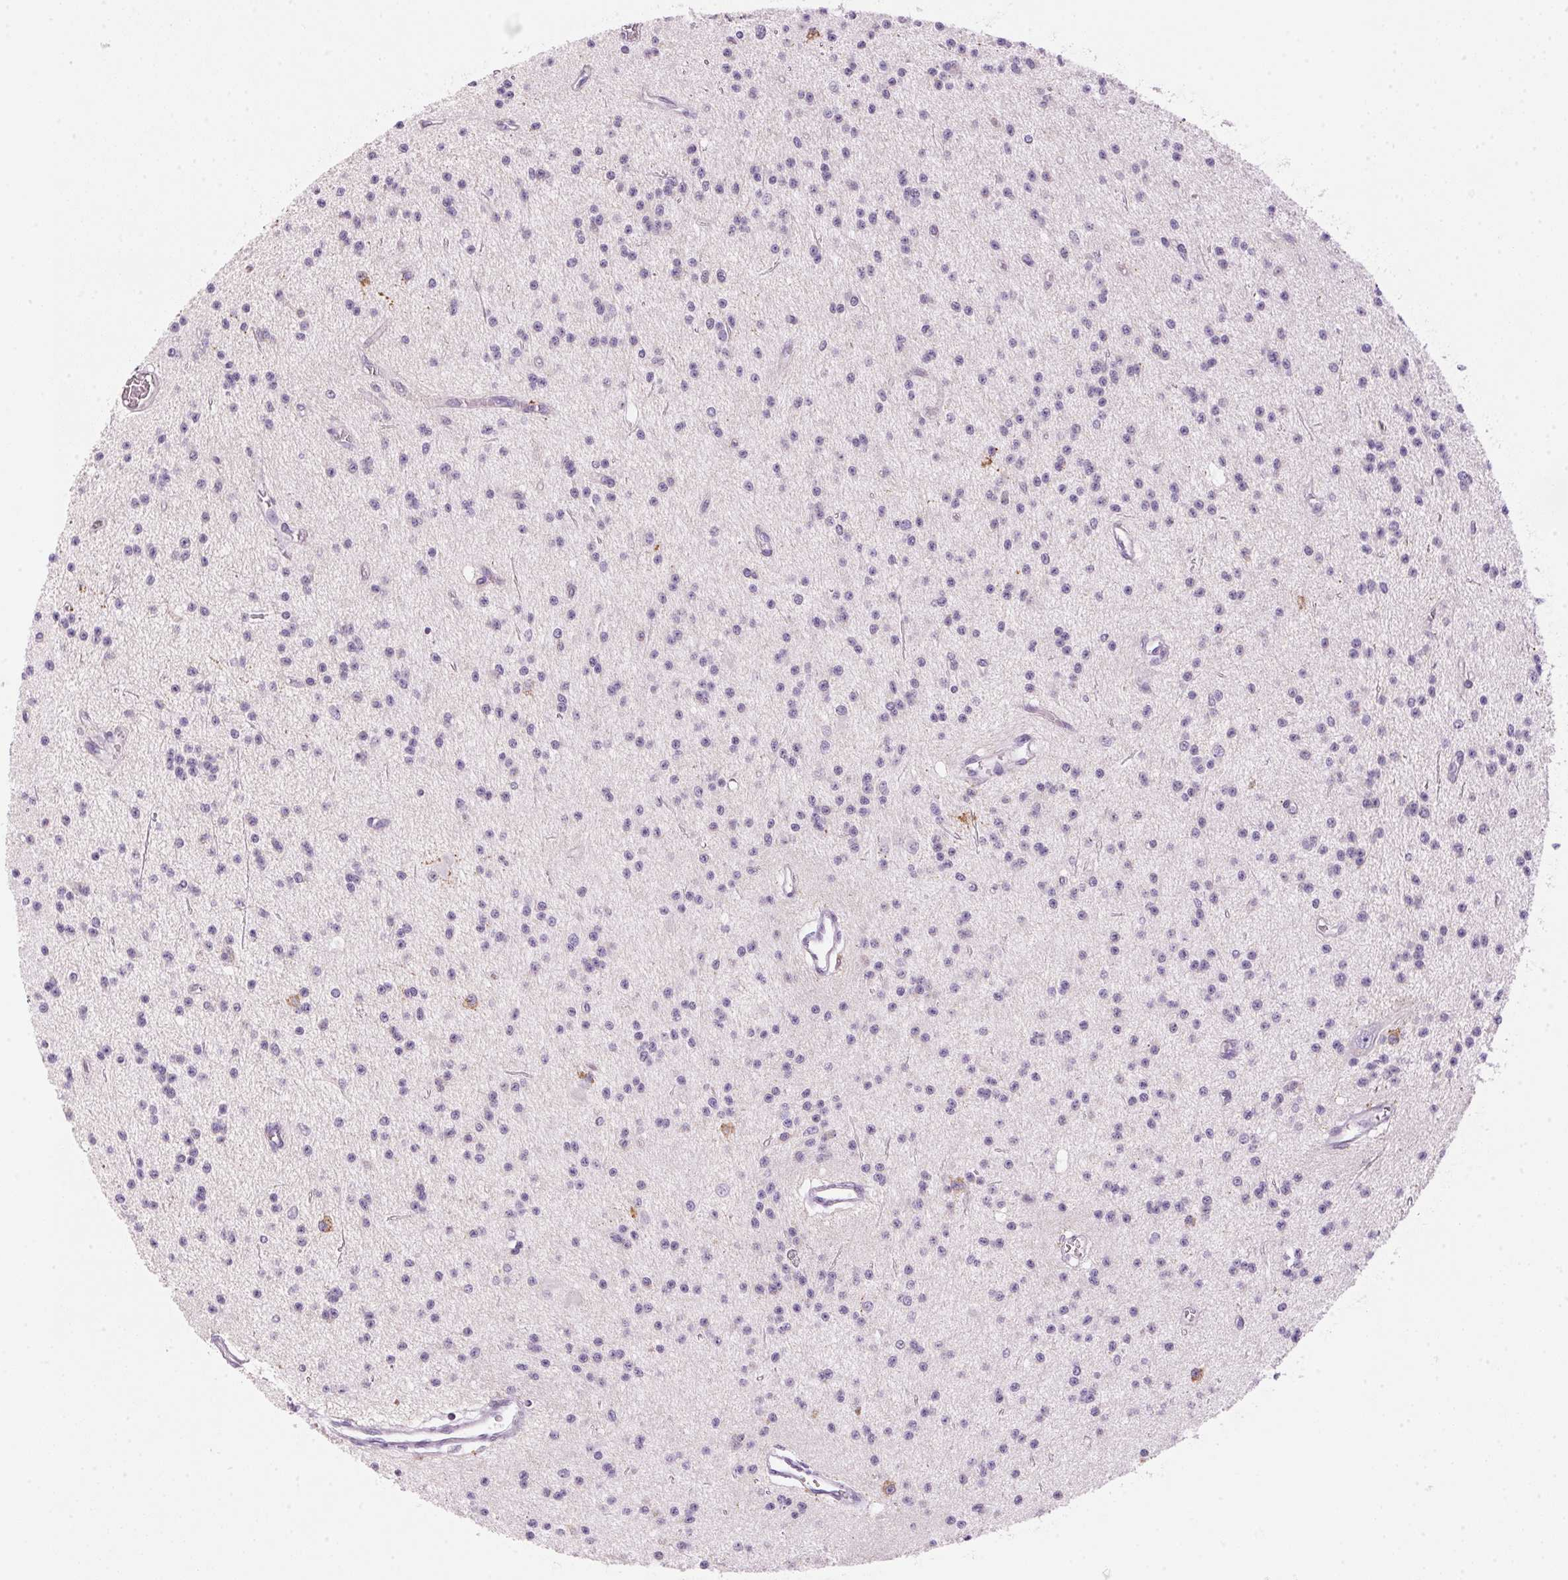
{"staining": {"intensity": "negative", "quantity": "none", "location": "none"}, "tissue": "glioma", "cell_type": "Tumor cells", "image_type": "cancer", "snomed": [{"axis": "morphology", "description": "Glioma, malignant, Low grade"}, {"axis": "topography", "description": "Brain"}], "caption": "Immunohistochemical staining of glioma shows no significant staining in tumor cells.", "gene": "HSD17B2", "patient": {"sex": "male", "age": 27}}